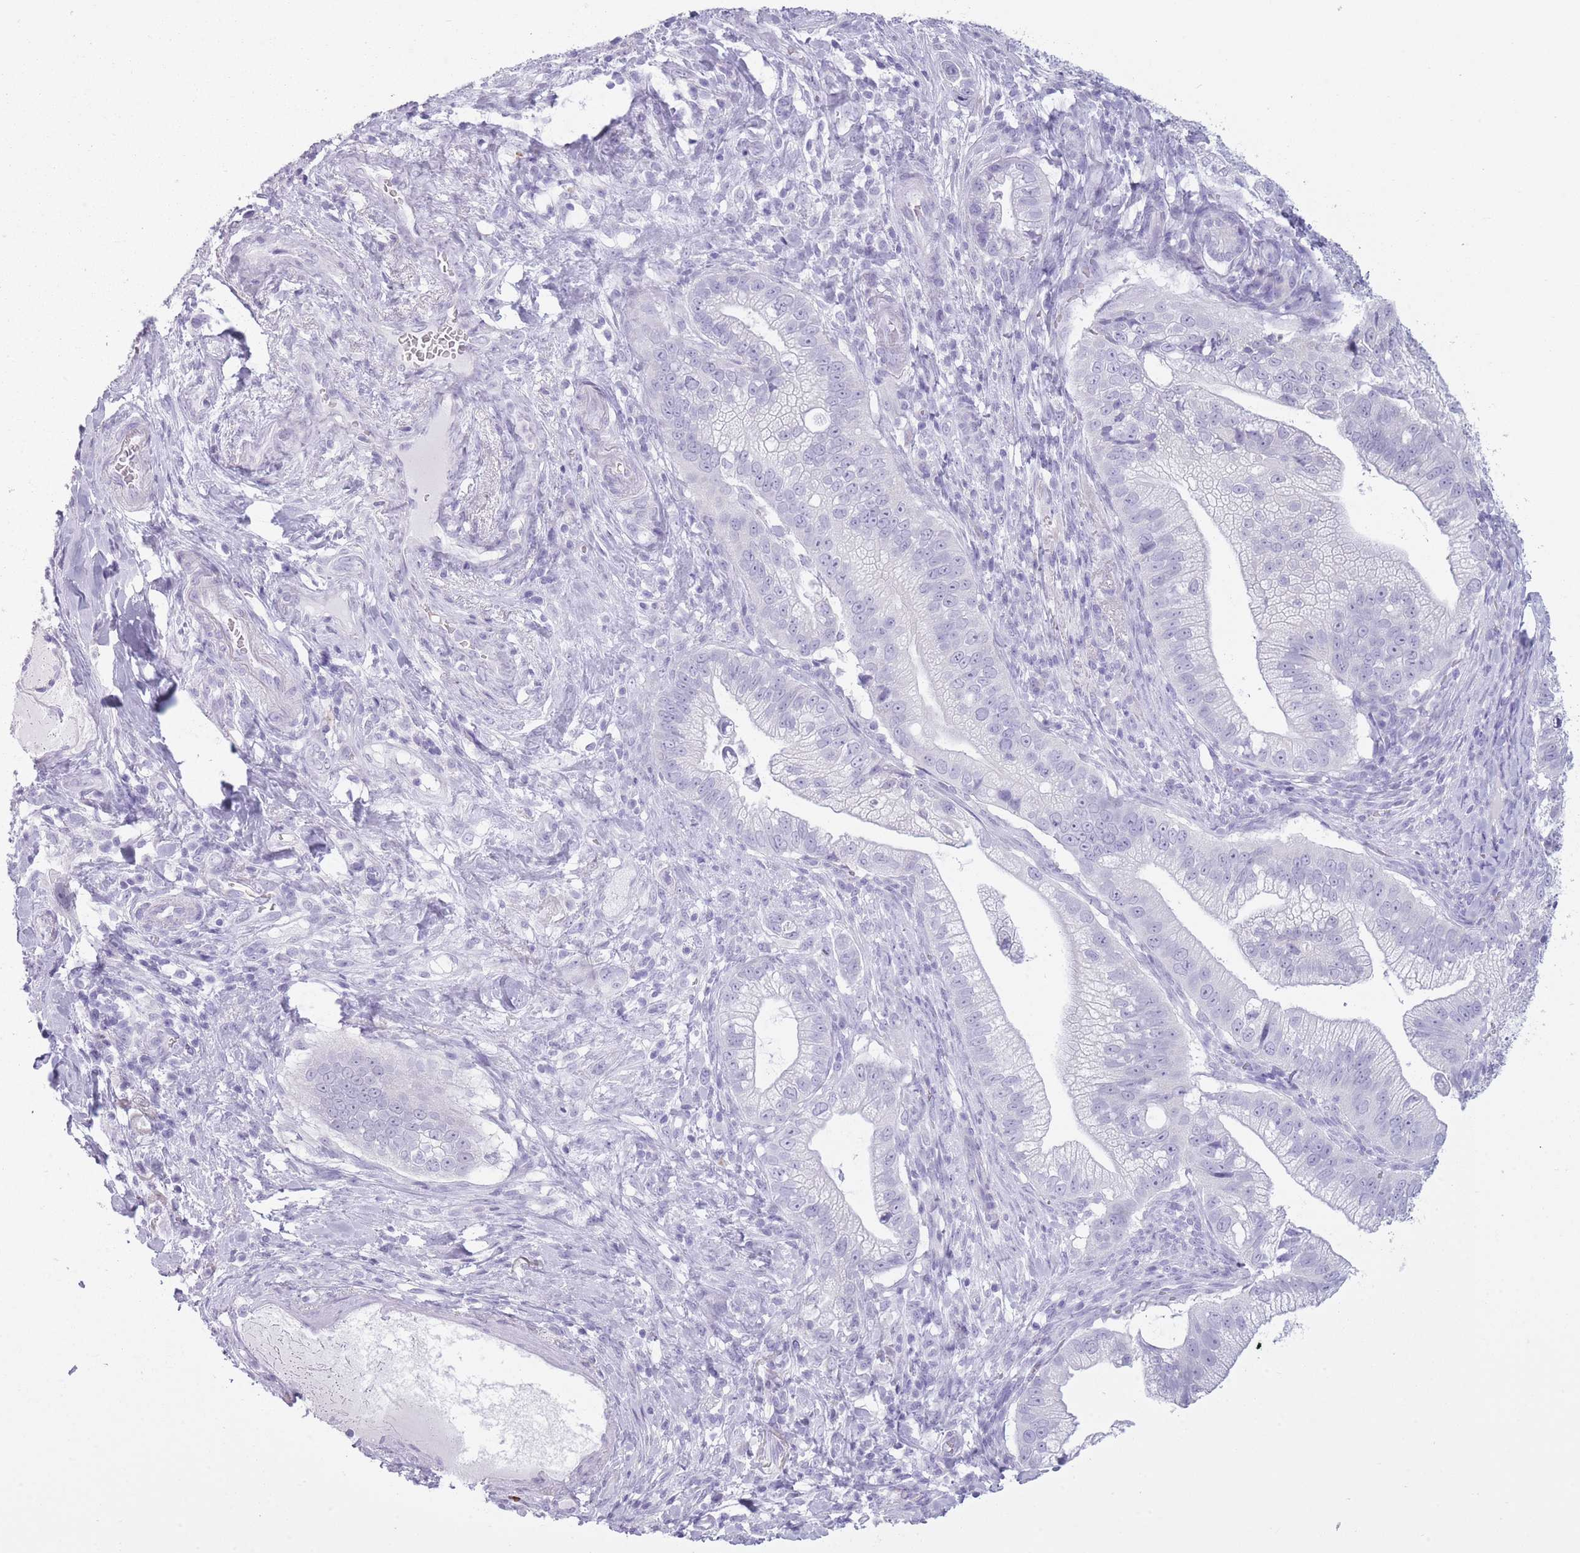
{"staining": {"intensity": "negative", "quantity": "none", "location": "none"}, "tissue": "pancreatic cancer", "cell_type": "Tumor cells", "image_type": "cancer", "snomed": [{"axis": "morphology", "description": "Adenocarcinoma, NOS"}, {"axis": "topography", "description": "Pancreas"}], "caption": "Tumor cells show no significant staining in pancreatic adenocarcinoma.", "gene": "OR7C1", "patient": {"sex": "male", "age": 70}}